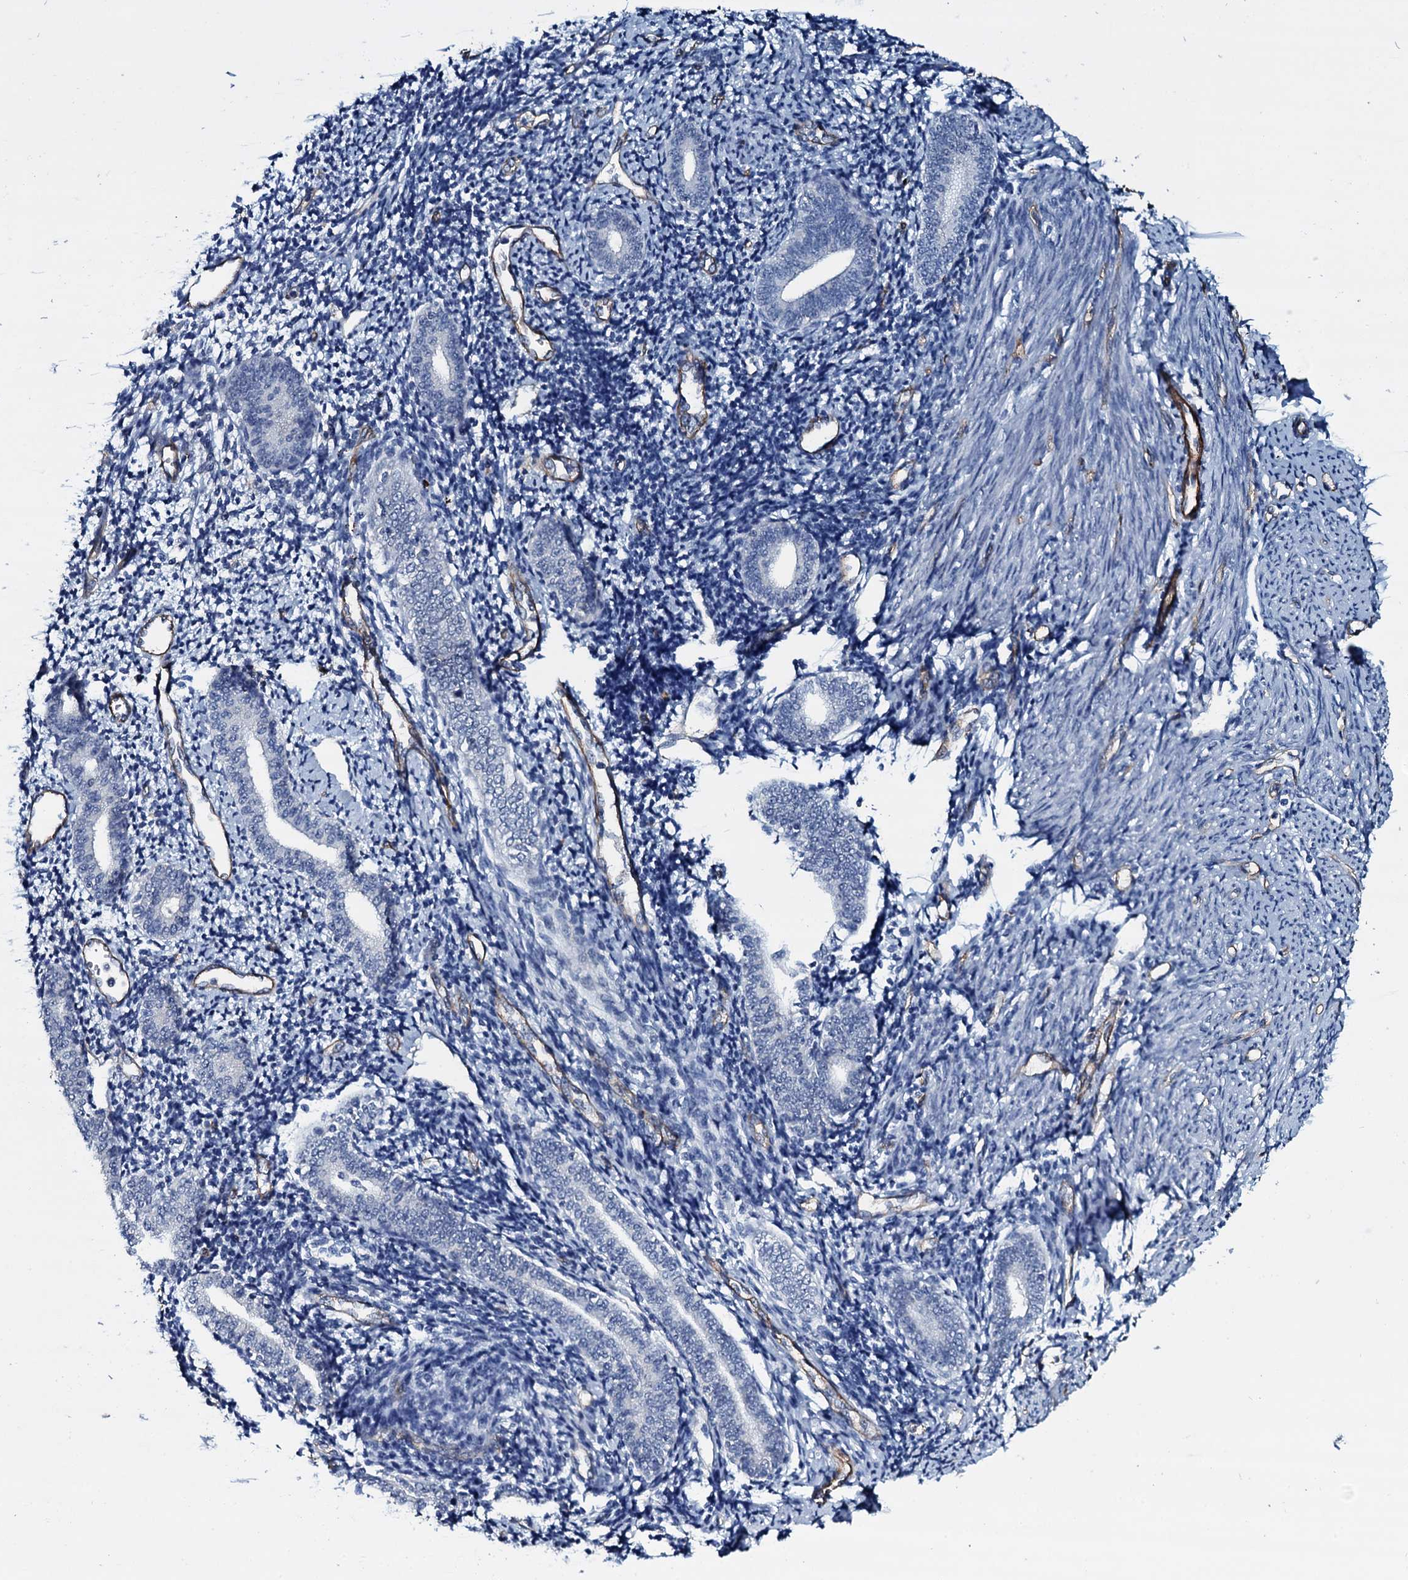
{"staining": {"intensity": "negative", "quantity": "none", "location": "none"}, "tissue": "endometrium", "cell_type": "Cells in endometrial stroma", "image_type": "normal", "snomed": [{"axis": "morphology", "description": "Normal tissue, NOS"}, {"axis": "topography", "description": "Endometrium"}], "caption": "Immunohistochemistry of normal endometrium exhibits no expression in cells in endometrial stroma. Brightfield microscopy of IHC stained with DAB (brown) and hematoxylin (blue), captured at high magnification.", "gene": "CLEC14A", "patient": {"sex": "female", "age": 56}}